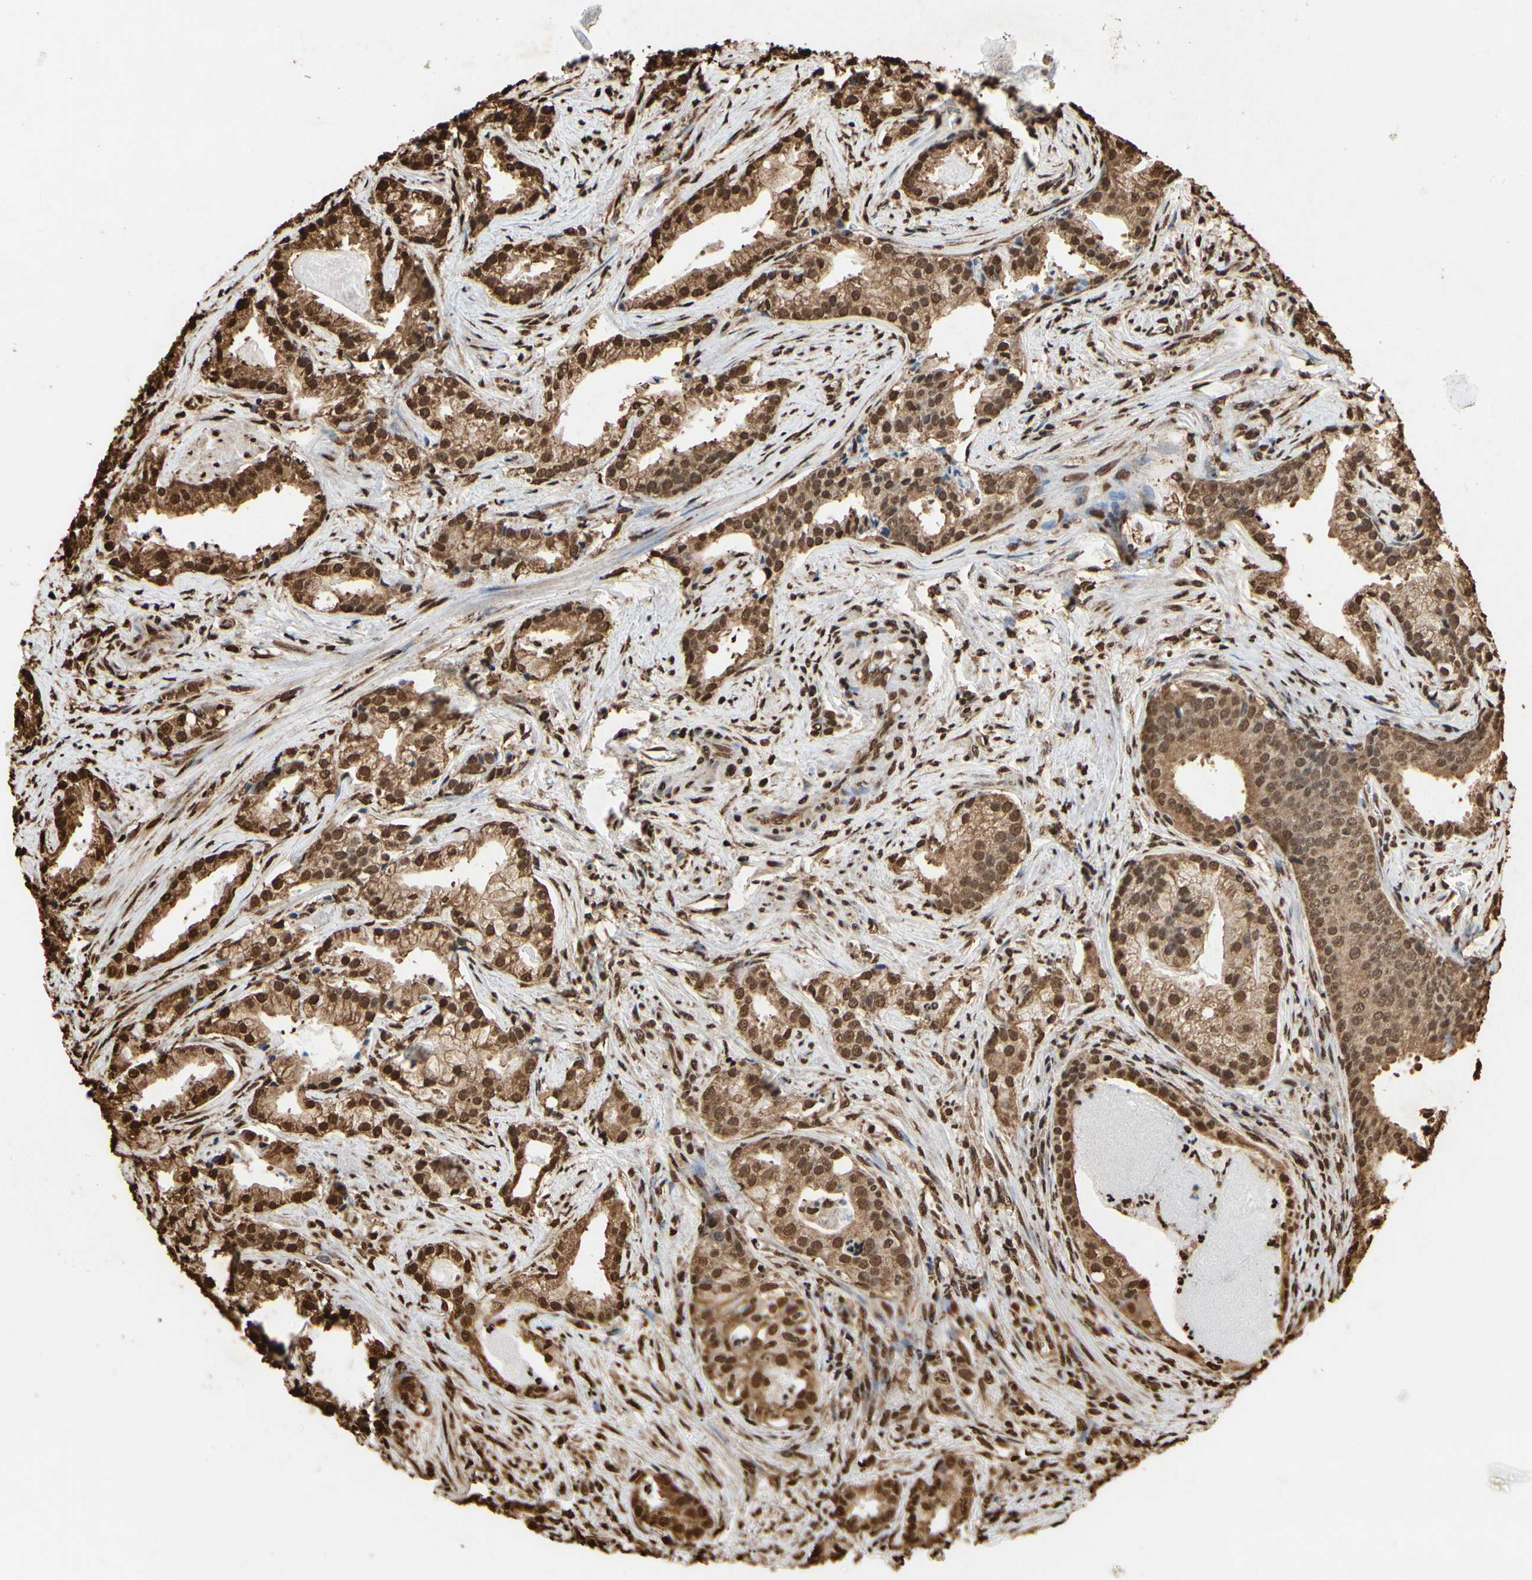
{"staining": {"intensity": "strong", "quantity": ">75%", "location": "cytoplasmic/membranous,nuclear"}, "tissue": "prostate cancer", "cell_type": "Tumor cells", "image_type": "cancer", "snomed": [{"axis": "morphology", "description": "Adenocarcinoma, Low grade"}, {"axis": "topography", "description": "Prostate"}], "caption": "Prostate cancer (low-grade adenocarcinoma) stained for a protein displays strong cytoplasmic/membranous and nuclear positivity in tumor cells.", "gene": "HNRNPK", "patient": {"sex": "male", "age": 59}}